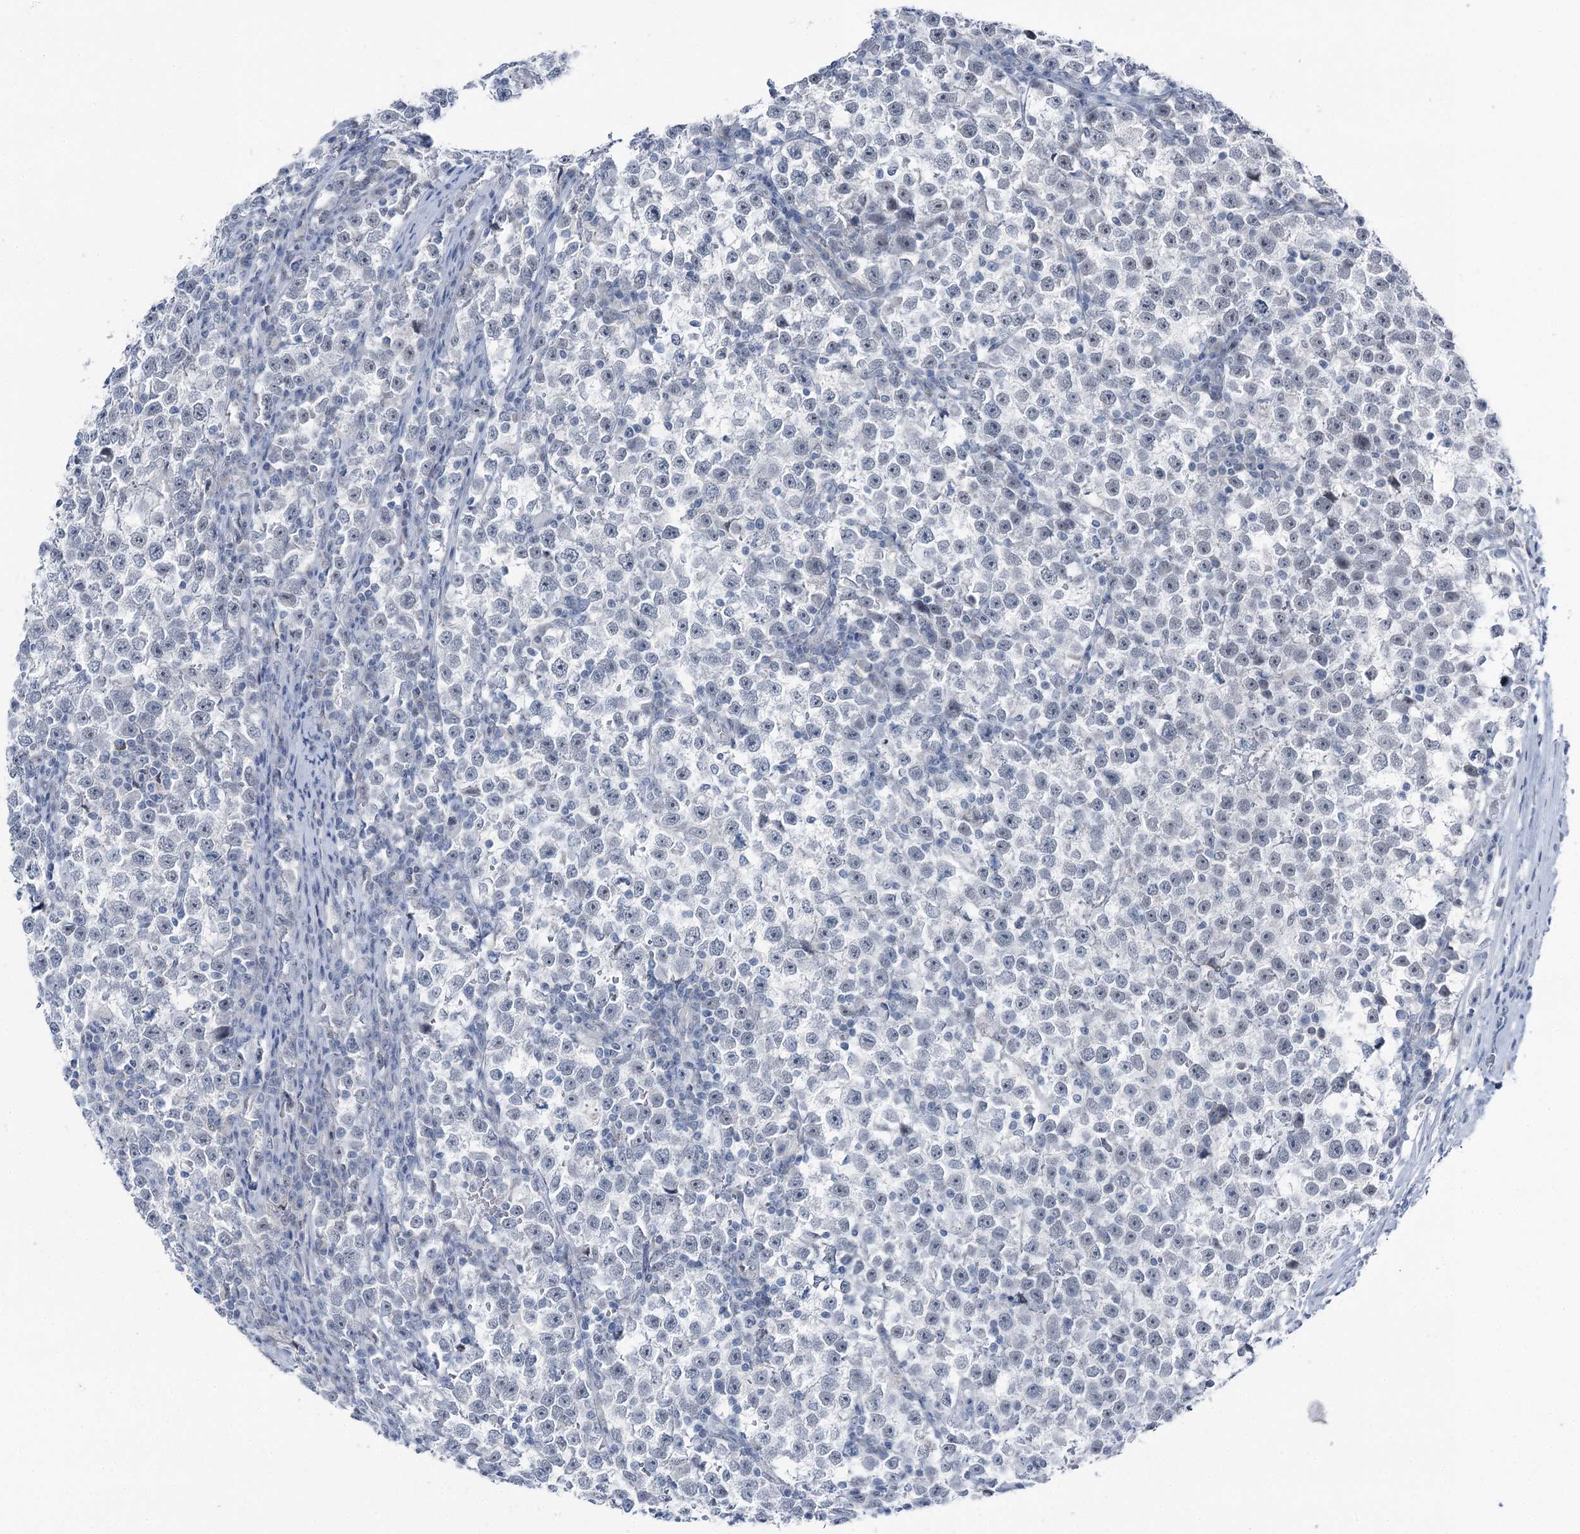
{"staining": {"intensity": "negative", "quantity": "none", "location": "none"}, "tissue": "testis cancer", "cell_type": "Tumor cells", "image_type": "cancer", "snomed": [{"axis": "morphology", "description": "Normal tissue, NOS"}, {"axis": "morphology", "description": "Seminoma, NOS"}, {"axis": "topography", "description": "Testis"}], "caption": "High power microscopy micrograph of an immunohistochemistry (IHC) image of testis seminoma, revealing no significant staining in tumor cells.", "gene": "STEEP1", "patient": {"sex": "male", "age": 43}}